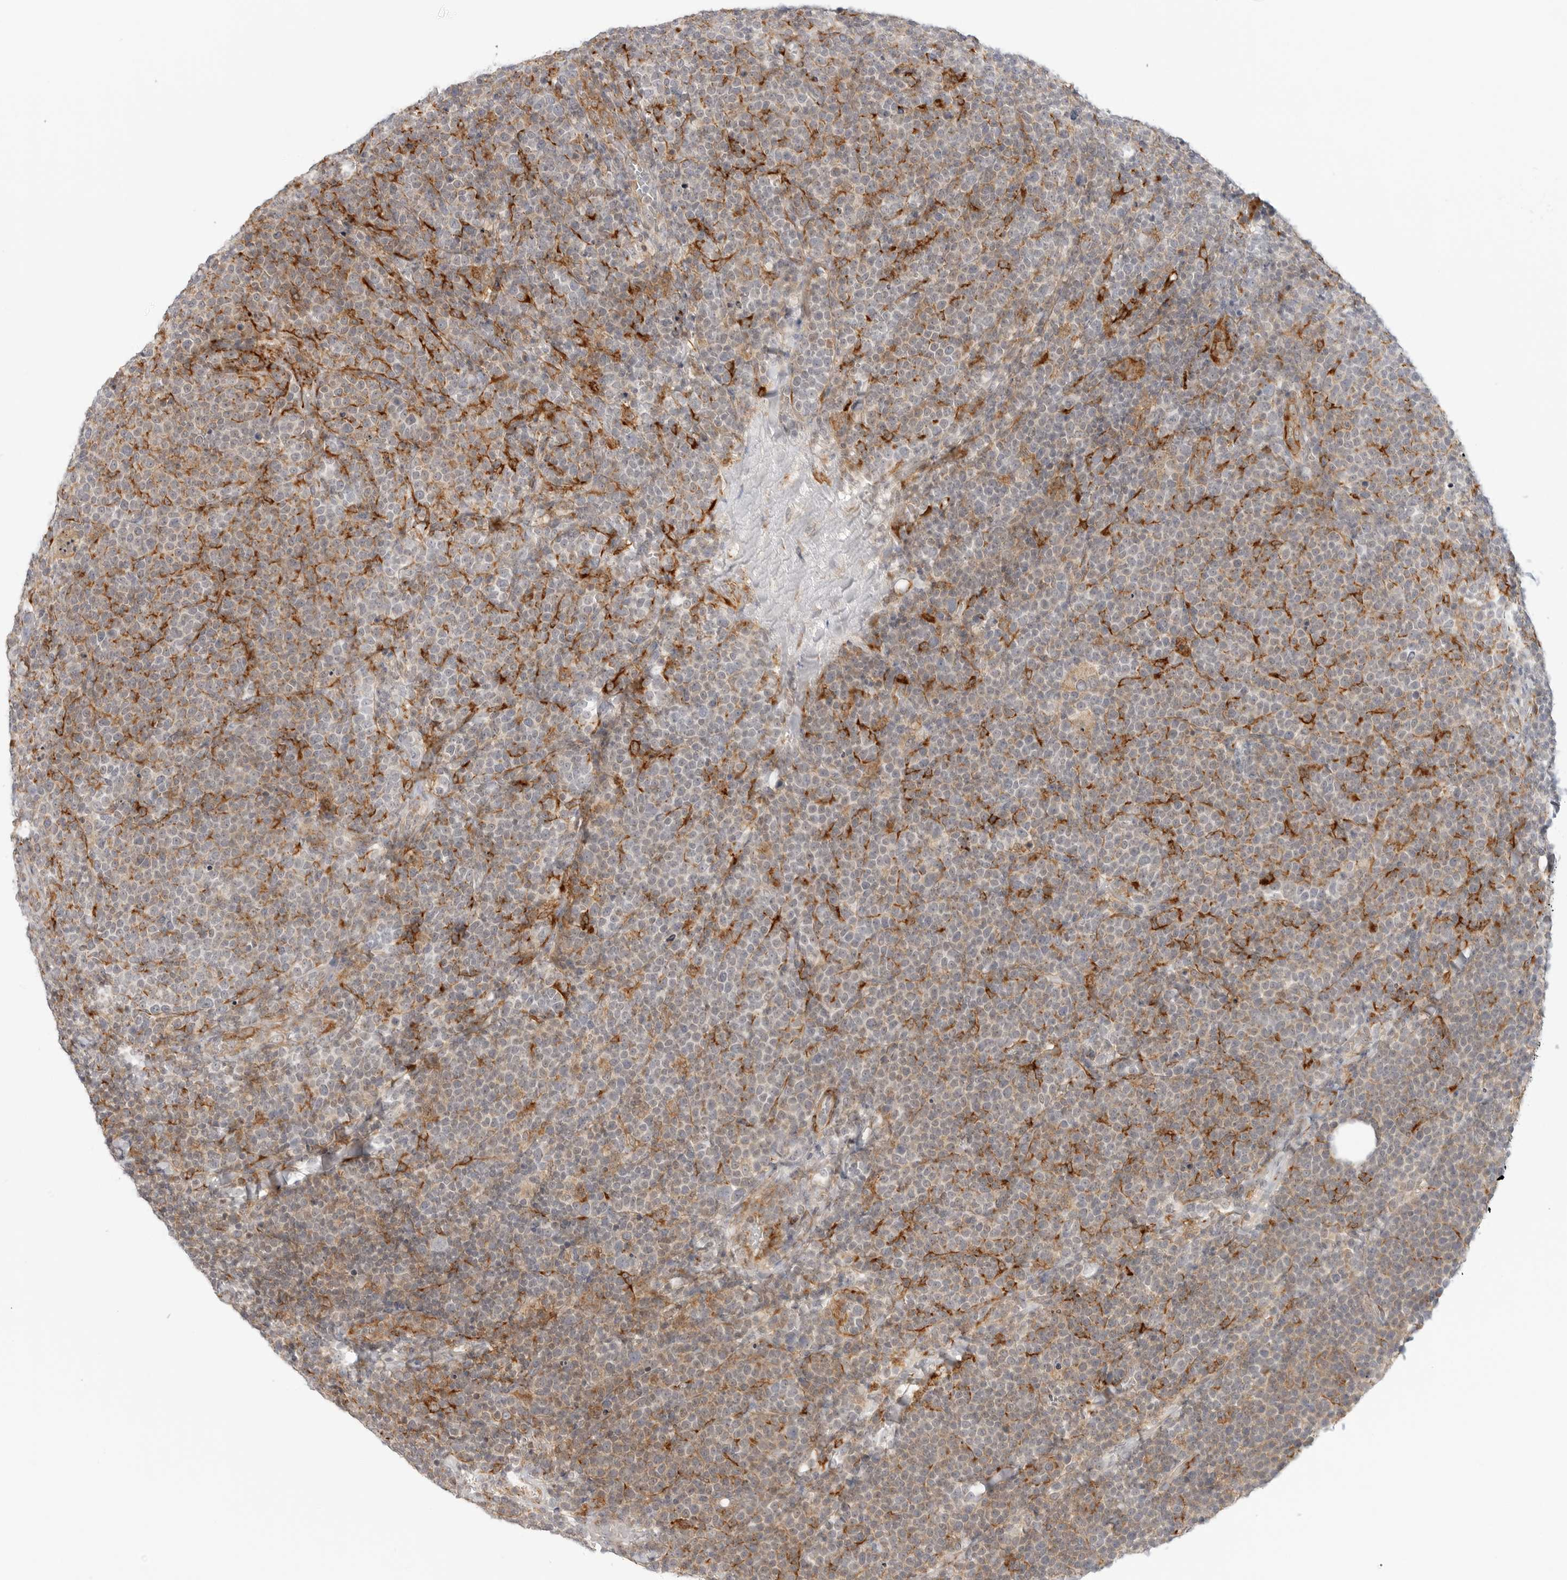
{"staining": {"intensity": "weak", "quantity": "25%-75%", "location": "cytoplasmic/membranous"}, "tissue": "lymphoma", "cell_type": "Tumor cells", "image_type": "cancer", "snomed": [{"axis": "morphology", "description": "Malignant lymphoma, non-Hodgkin's type, High grade"}, {"axis": "topography", "description": "Lymph node"}], "caption": "A micrograph showing weak cytoplasmic/membranous staining in approximately 25%-75% of tumor cells in lymphoma, as visualized by brown immunohistochemical staining.", "gene": "C1QTNF1", "patient": {"sex": "male", "age": 61}}